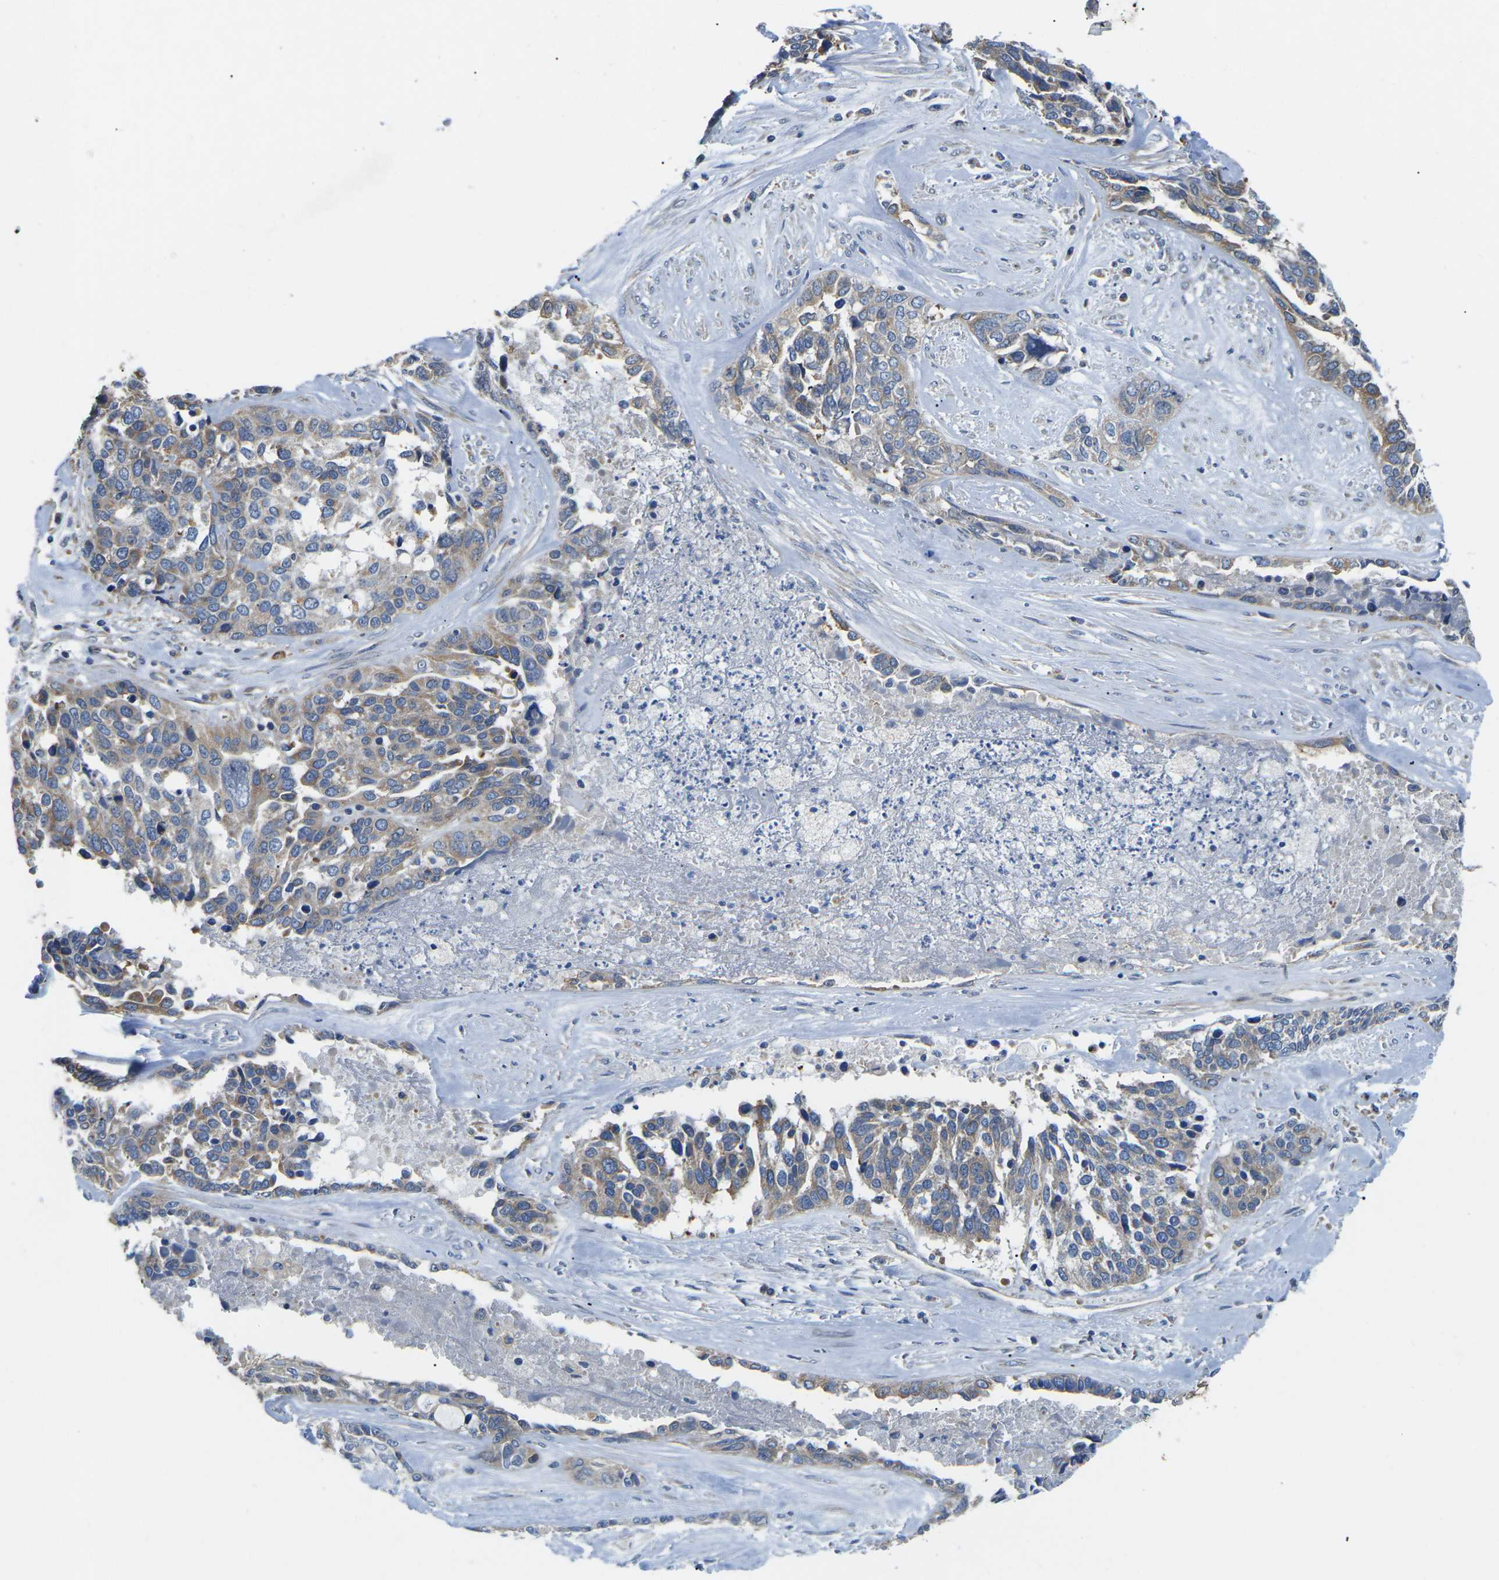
{"staining": {"intensity": "weak", "quantity": ">75%", "location": "cytoplasmic/membranous"}, "tissue": "ovarian cancer", "cell_type": "Tumor cells", "image_type": "cancer", "snomed": [{"axis": "morphology", "description": "Cystadenocarcinoma, serous, NOS"}, {"axis": "topography", "description": "Ovary"}], "caption": "This is an image of IHC staining of ovarian serous cystadenocarcinoma, which shows weak positivity in the cytoplasmic/membranous of tumor cells.", "gene": "TMEFF2", "patient": {"sex": "female", "age": 44}}